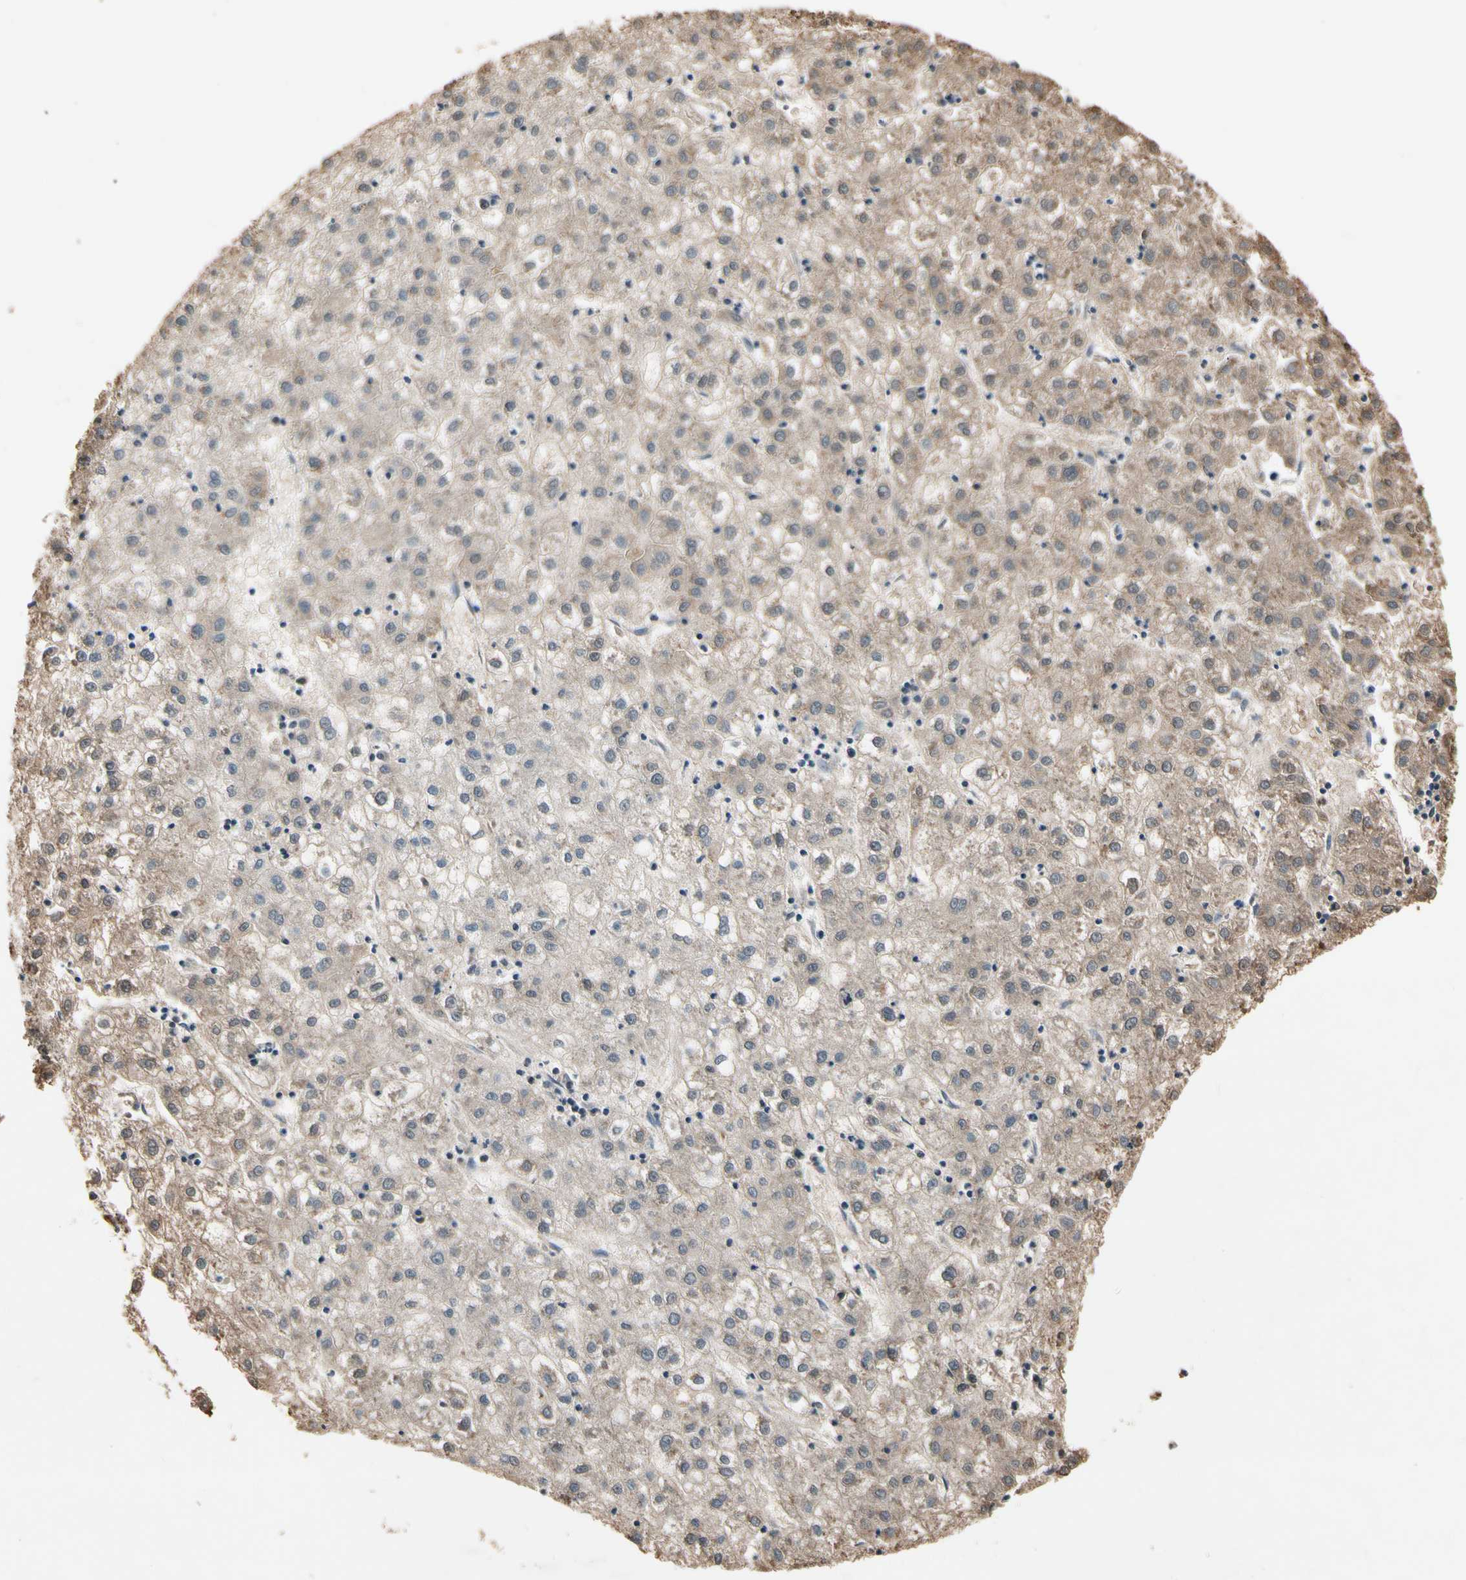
{"staining": {"intensity": "moderate", "quantity": ">75%", "location": "cytoplasmic/membranous"}, "tissue": "liver cancer", "cell_type": "Tumor cells", "image_type": "cancer", "snomed": [{"axis": "morphology", "description": "Carcinoma, Hepatocellular, NOS"}, {"axis": "topography", "description": "Liver"}], "caption": "Immunohistochemical staining of human liver cancer (hepatocellular carcinoma) reveals medium levels of moderate cytoplasmic/membranous positivity in approximately >75% of tumor cells.", "gene": "GCLC", "patient": {"sex": "male", "age": 72}}